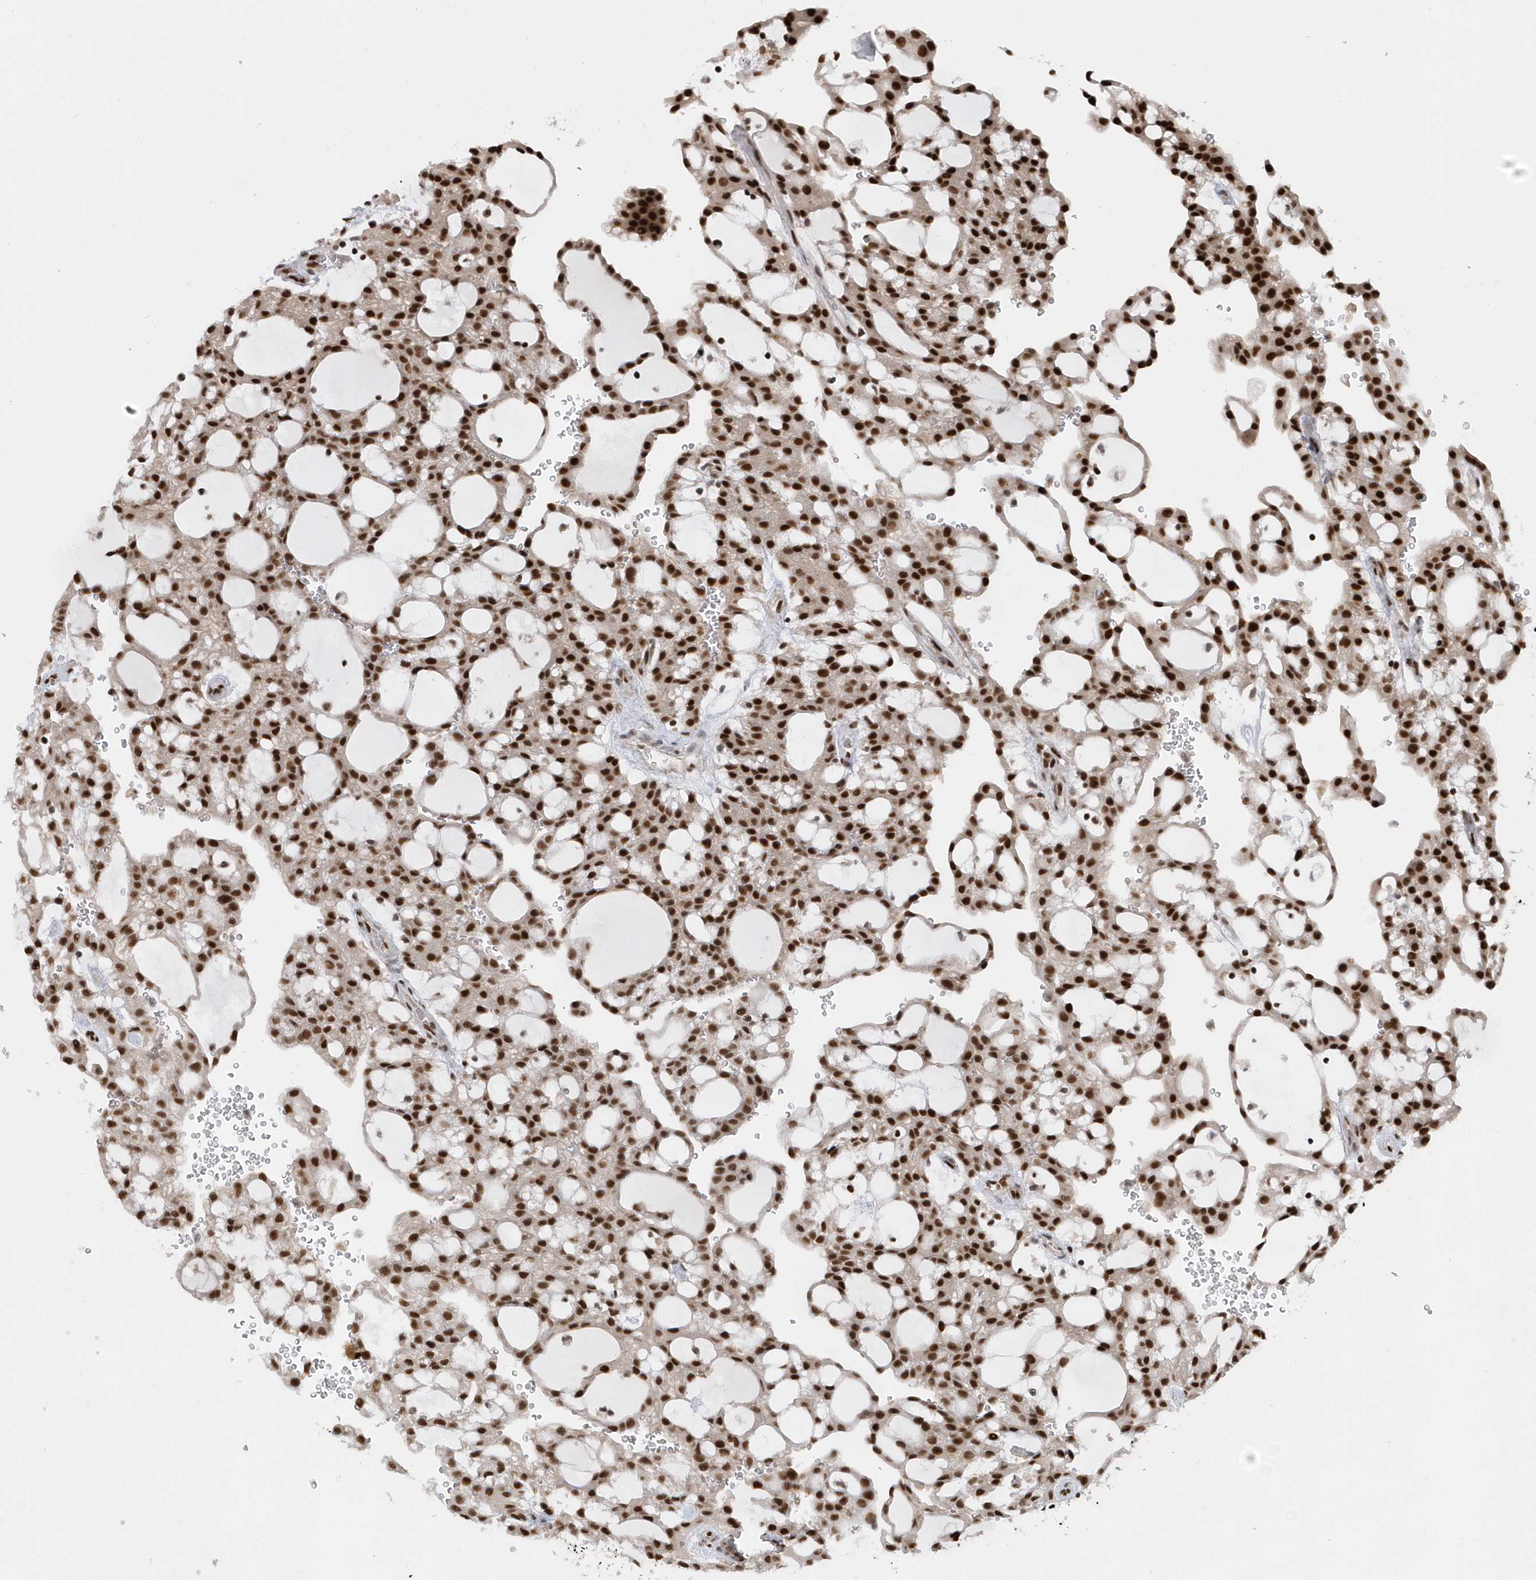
{"staining": {"intensity": "strong", "quantity": ">75%", "location": "nuclear"}, "tissue": "renal cancer", "cell_type": "Tumor cells", "image_type": "cancer", "snomed": [{"axis": "morphology", "description": "Adenocarcinoma, NOS"}, {"axis": "topography", "description": "Kidney"}], "caption": "A photomicrograph of adenocarcinoma (renal) stained for a protein exhibits strong nuclear brown staining in tumor cells.", "gene": "SEPHS1", "patient": {"sex": "male", "age": 63}}